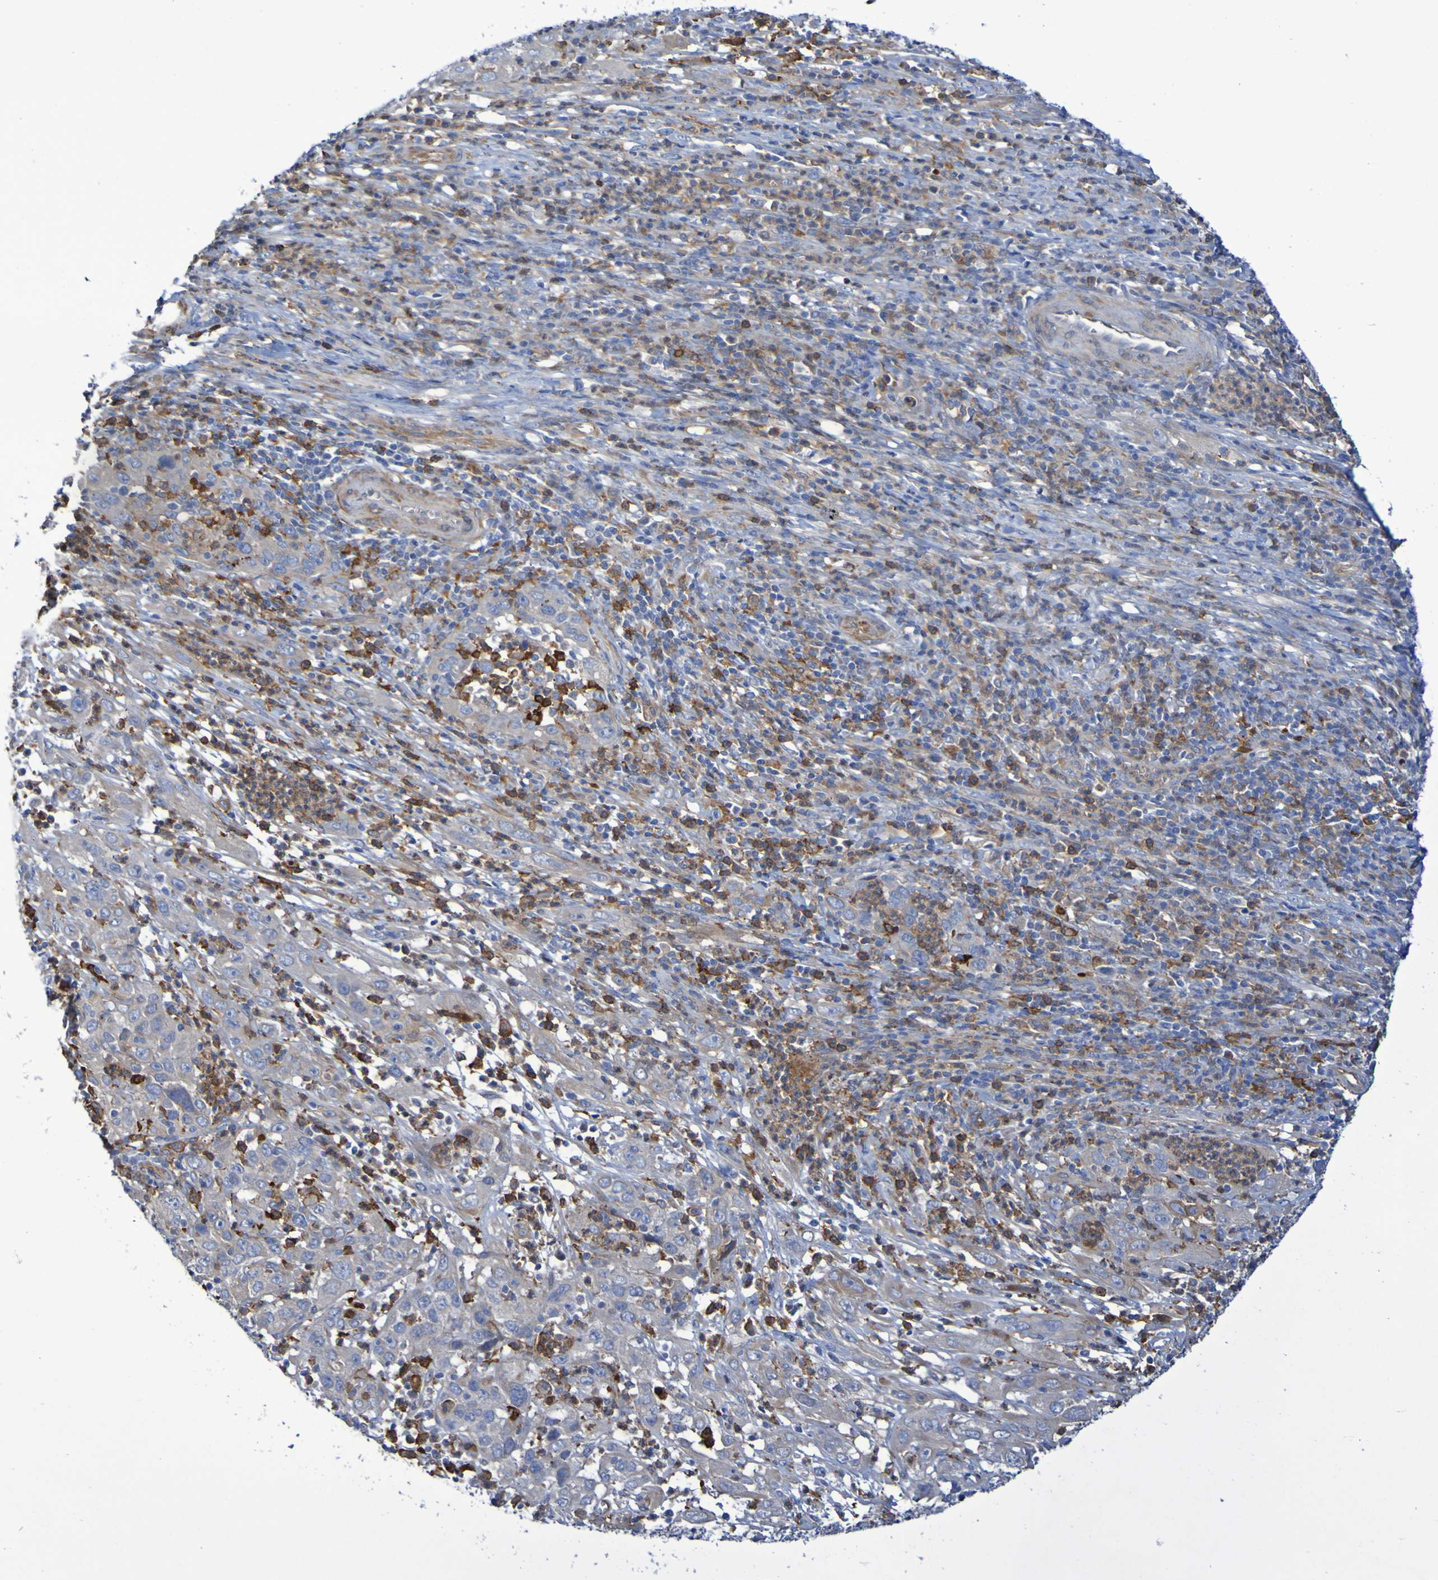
{"staining": {"intensity": "weak", "quantity": ">75%", "location": "cytoplasmic/membranous"}, "tissue": "cervical cancer", "cell_type": "Tumor cells", "image_type": "cancer", "snomed": [{"axis": "morphology", "description": "Squamous cell carcinoma, NOS"}, {"axis": "topography", "description": "Cervix"}], "caption": "Immunohistochemistry histopathology image of cervical squamous cell carcinoma stained for a protein (brown), which demonstrates low levels of weak cytoplasmic/membranous positivity in about >75% of tumor cells.", "gene": "SCRG1", "patient": {"sex": "female", "age": 32}}